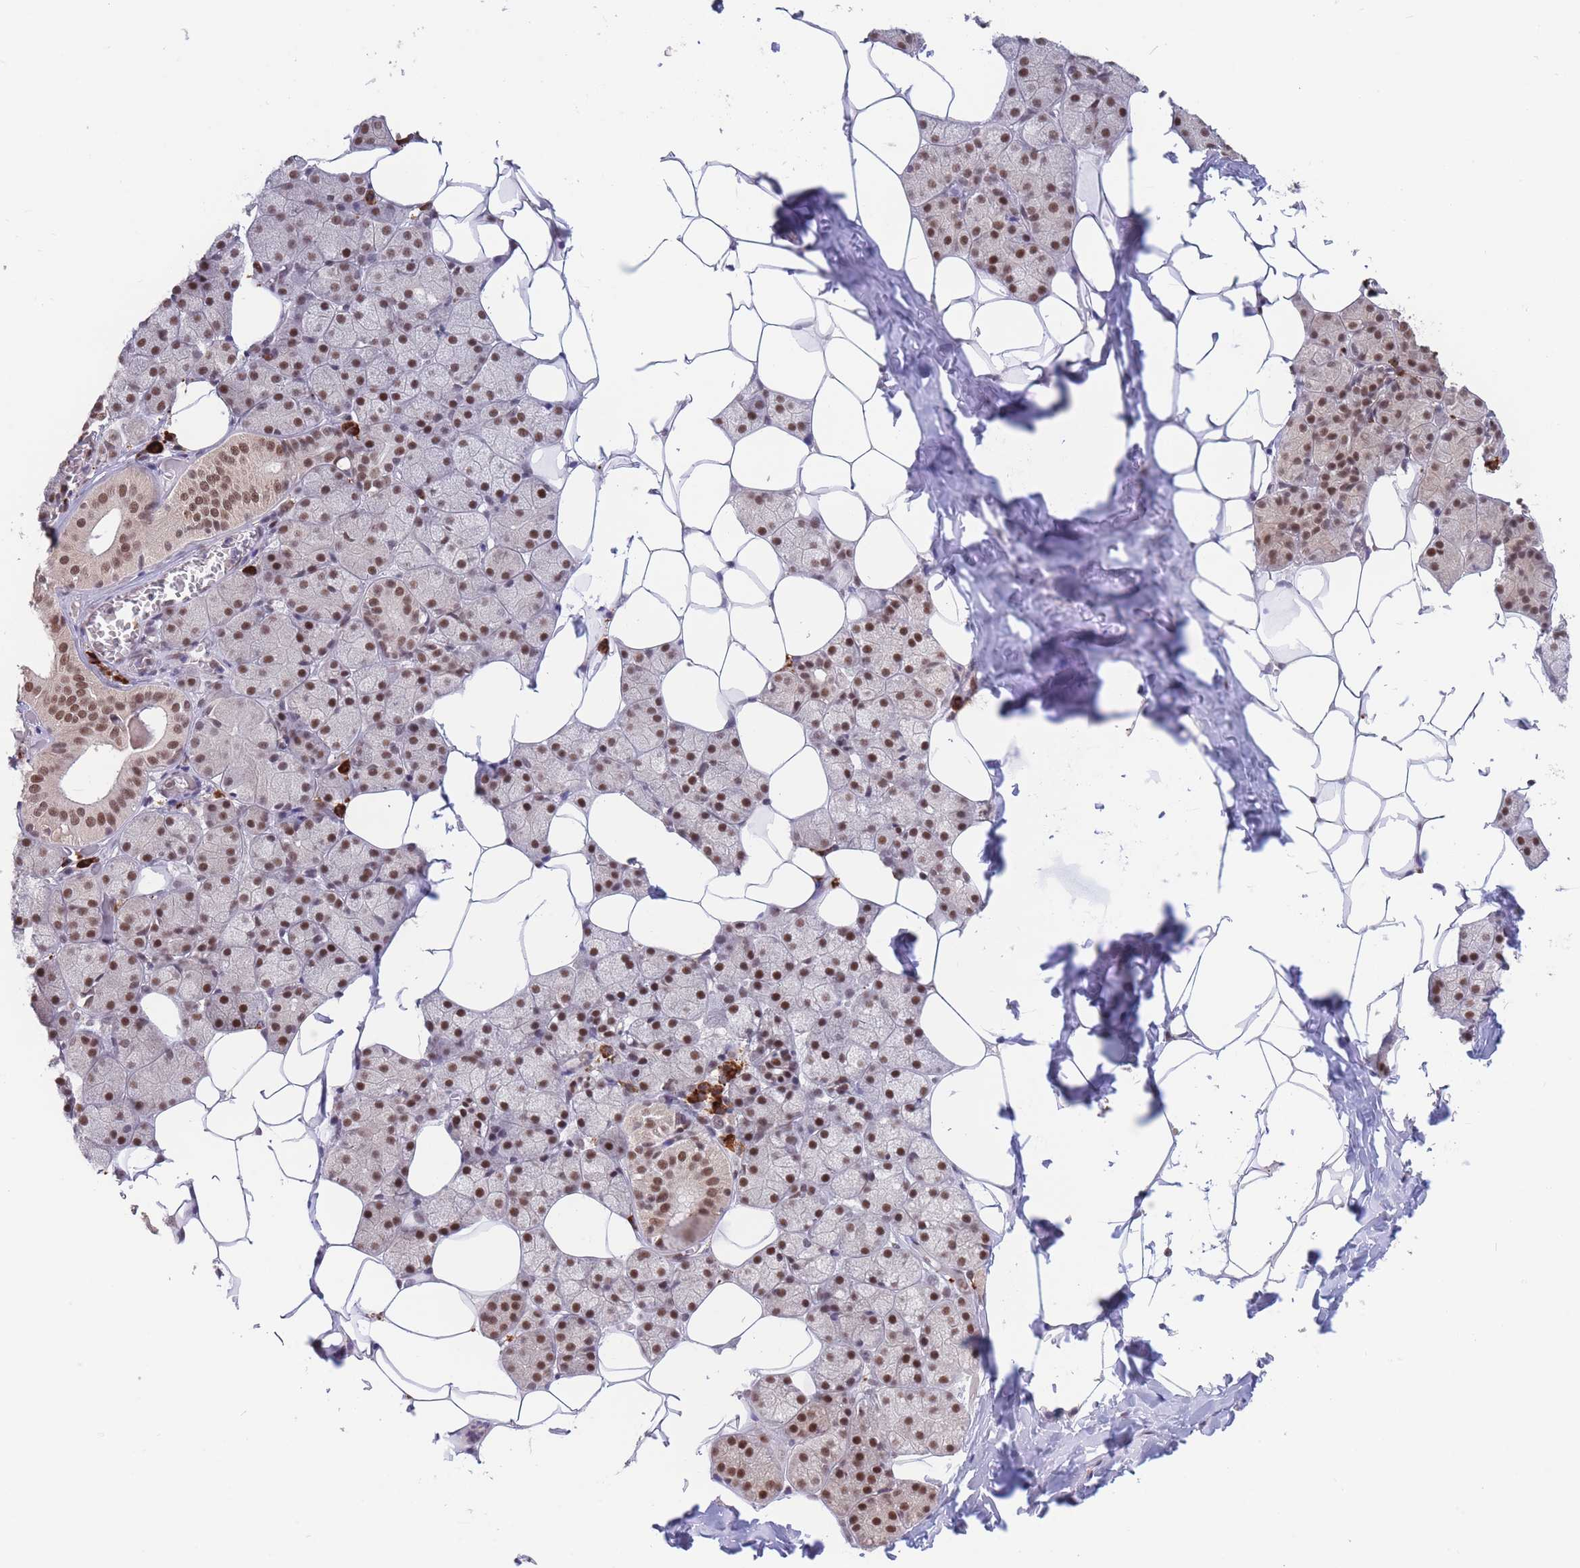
{"staining": {"intensity": "strong", "quantity": ">75%", "location": "nuclear"}, "tissue": "salivary gland", "cell_type": "Glandular cells", "image_type": "normal", "snomed": [{"axis": "morphology", "description": "Normal tissue, NOS"}, {"axis": "topography", "description": "Salivary gland"}], "caption": "Immunohistochemistry (IHC) staining of benign salivary gland, which demonstrates high levels of strong nuclear positivity in approximately >75% of glandular cells indicating strong nuclear protein positivity. The staining was performed using DAB (3,3'-diaminobenzidine) (brown) for protein detection and nuclei were counterstained in hematoxylin (blue).", "gene": "SMAD9", "patient": {"sex": "female", "age": 33}}